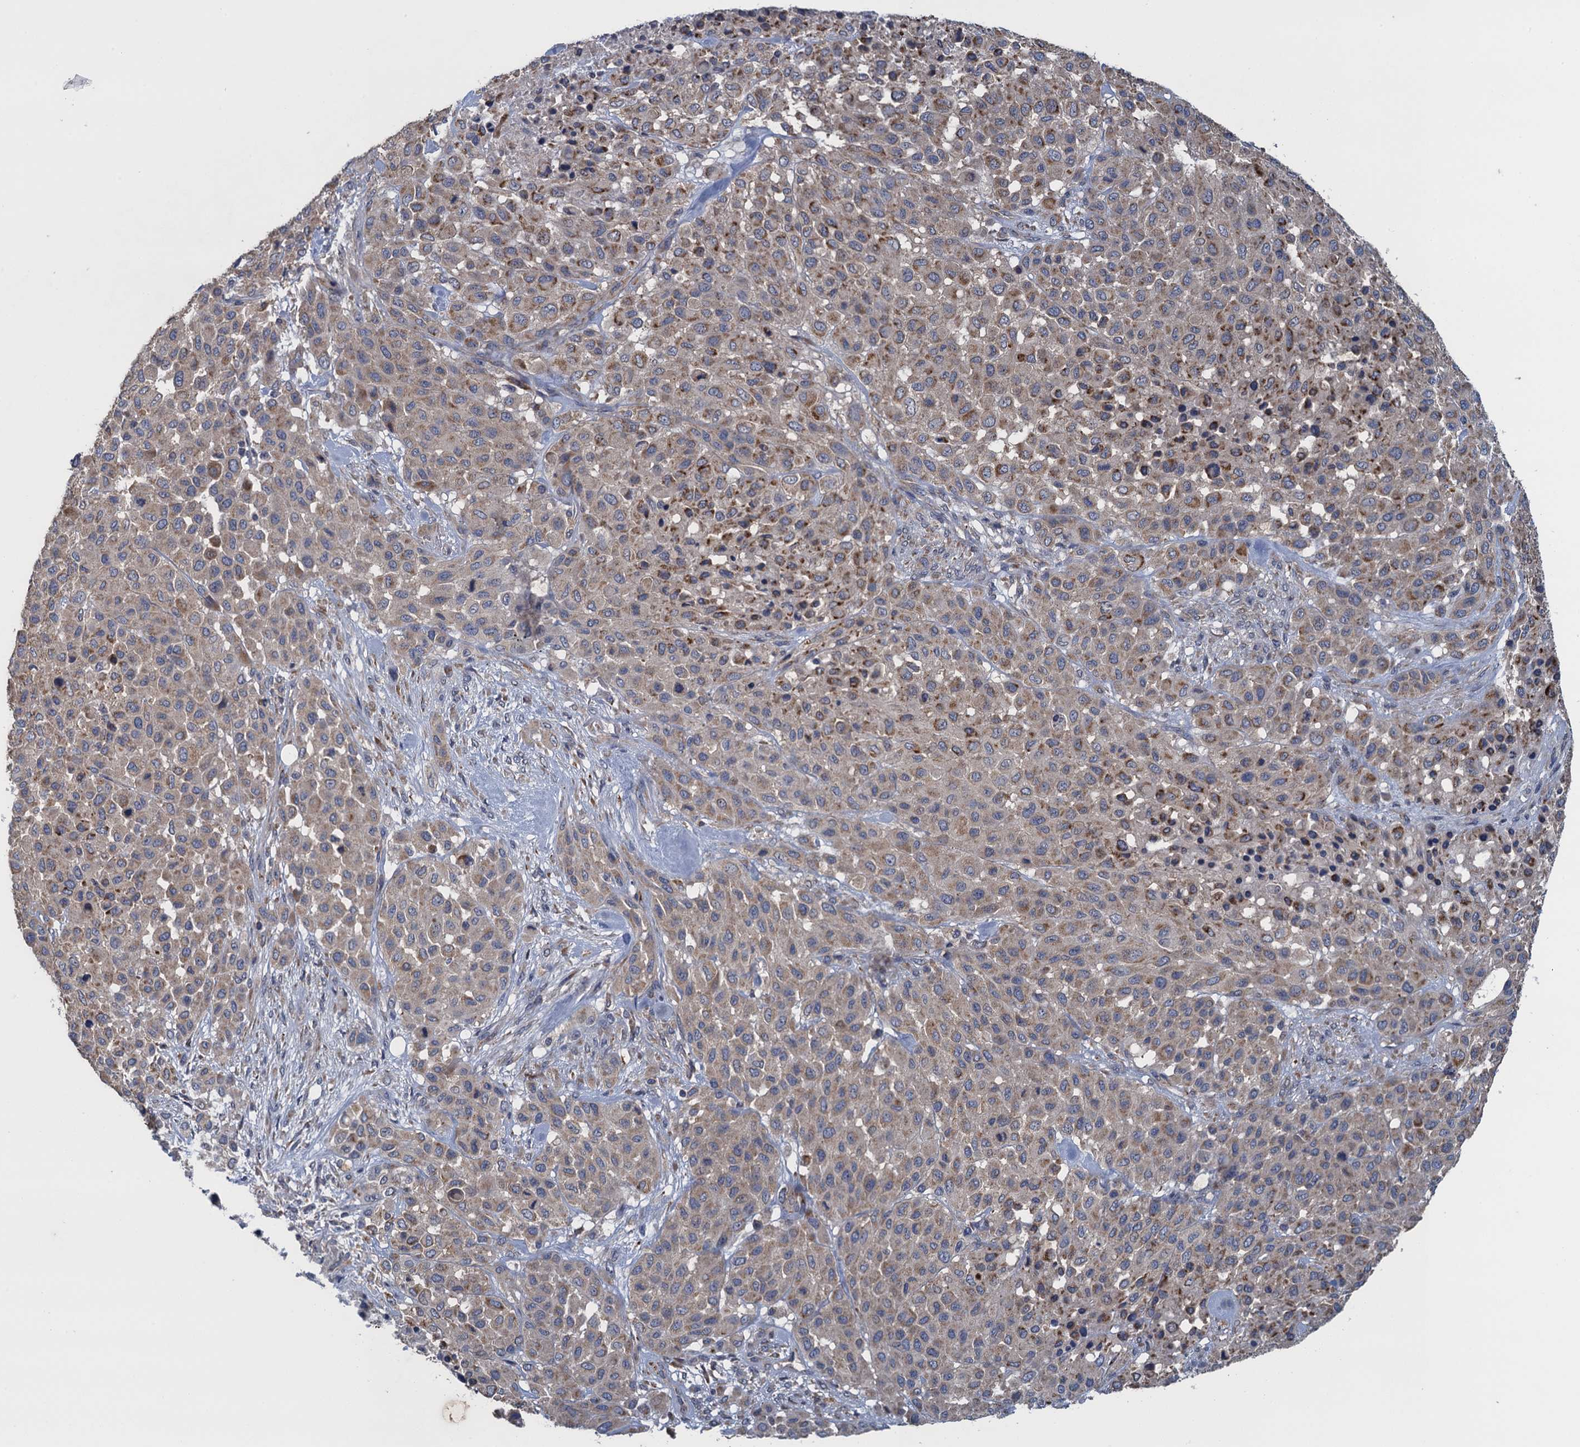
{"staining": {"intensity": "moderate", "quantity": "<25%", "location": "cytoplasmic/membranous"}, "tissue": "melanoma", "cell_type": "Tumor cells", "image_type": "cancer", "snomed": [{"axis": "morphology", "description": "Malignant melanoma, Metastatic site"}, {"axis": "topography", "description": "Skin"}], "caption": "IHC micrograph of neoplastic tissue: melanoma stained using immunohistochemistry (IHC) exhibits low levels of moderate protein expression localized specifically in the cytoplasmic/membranous of tumor cells, appearing as a cytoplasmic/membranous brown color.", "gene": "CTU2", "patient": {"sex": "female", "age": 81}}